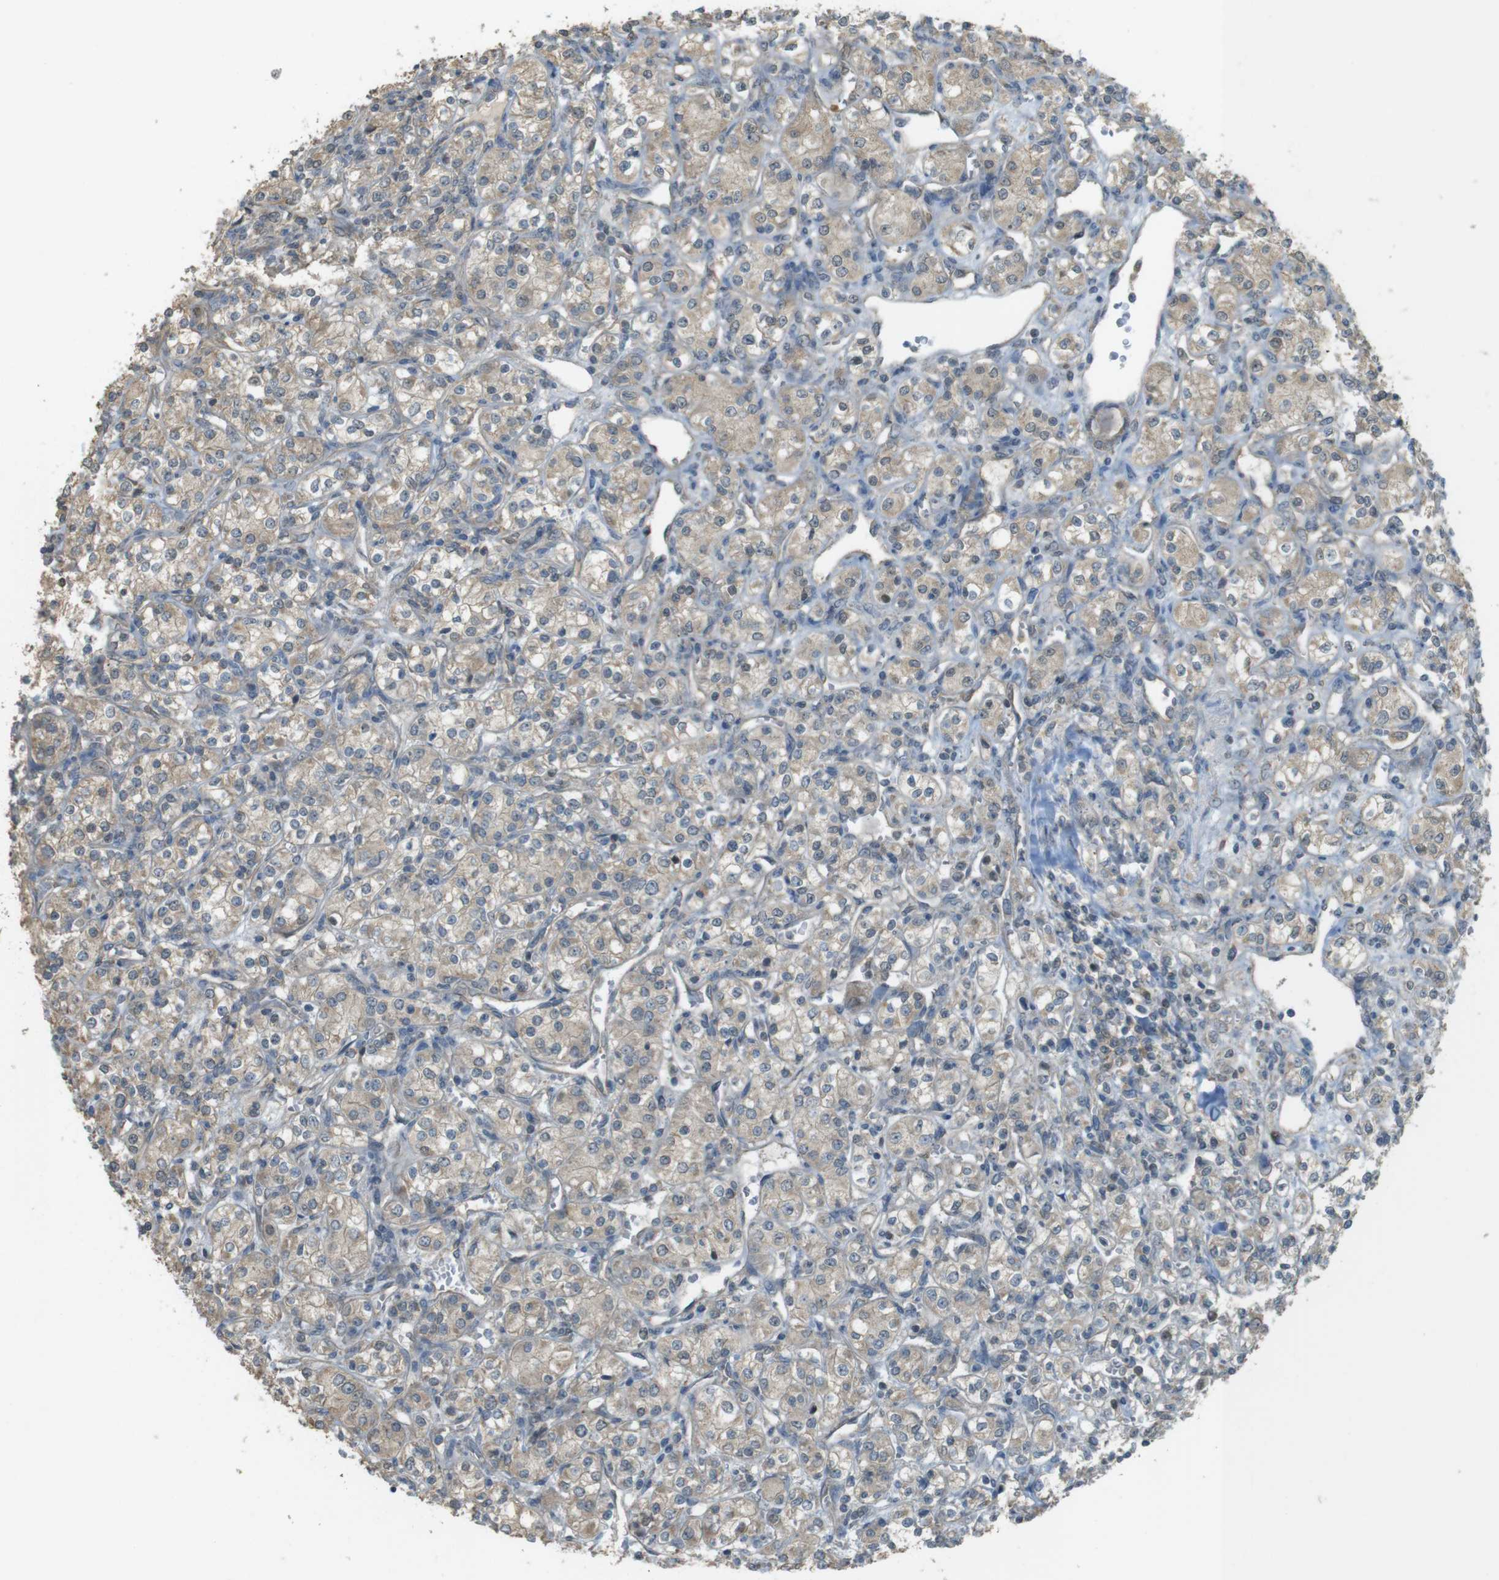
{"staining": {"intensity": "weak", "quantity": "25%-75%", "location": "cytoplasmic/membranous"}, "tissue": "renal cancer", "cell_type": "Tumor cells", "image_type": "cancer", "snomed": [{"axis": "morphology", "description": "Adenocarcinoma, NOS"}, {"axis": "topography", "description": "Kidney"}], "caption": "Renal cancer stained for a protein (brown) displays weak cytoplasmic/membranous positive positivity in about 25%-75% of tumor cells.", "gene": "ZDHHC20", "patient": {"sex": "male", "age": 77}}